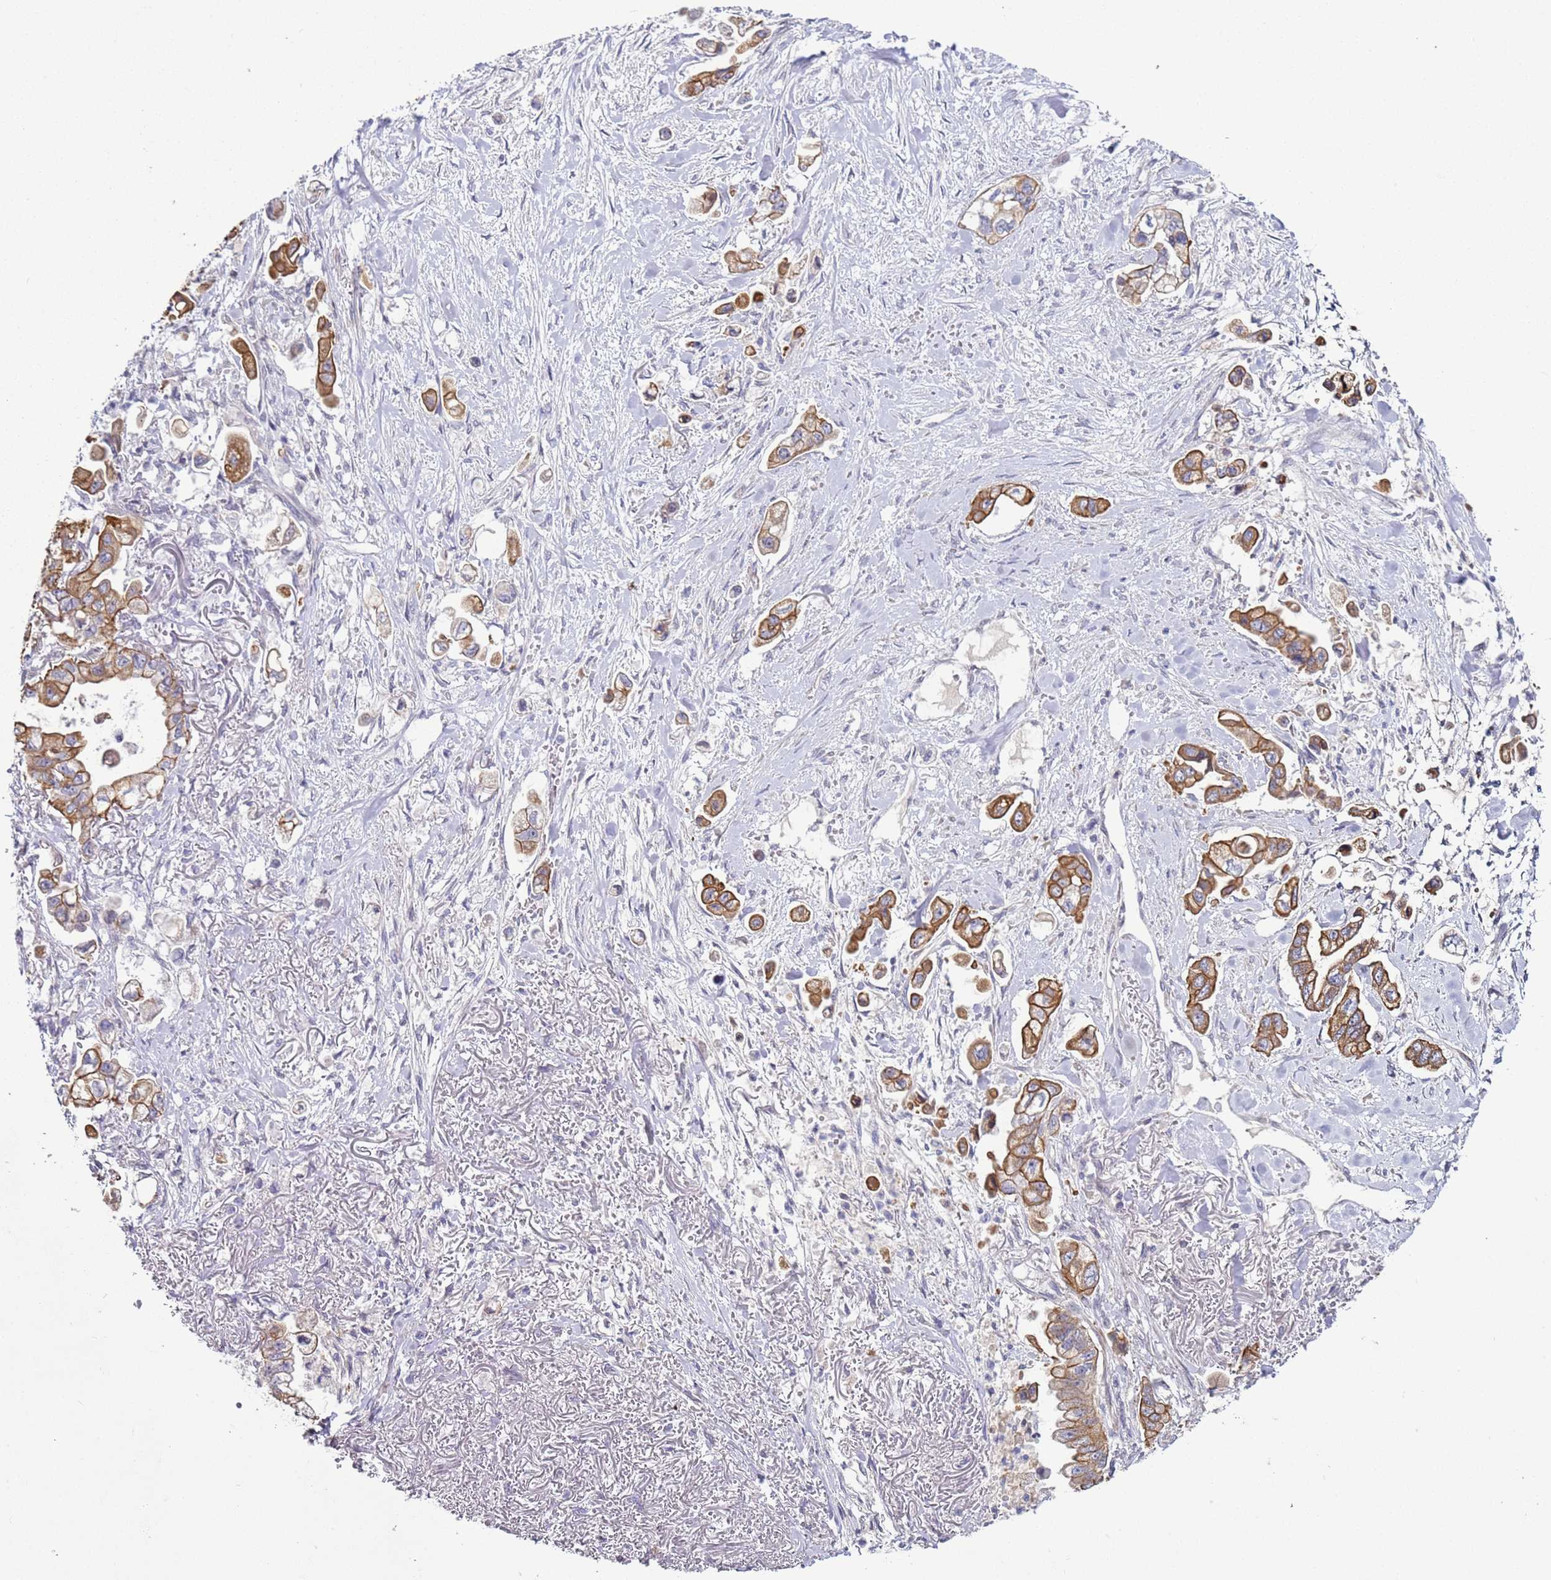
{"staining": {"intensity": "strong", "quantity": ">75%", "location": "cytoplasmic/membranous"}, "tissue": "stomach cancer", "cell_type": "Tumor cells", "image_type": "cancer", "snomed": [{"axis": "morphology", "description": "Adenocarcinoma, NOS"}, {"axis": "topography", "description": "Stomach"}], "caption": "The image shows immunohistochemical staining of stomach cancer (adenocarcinoma). There is strong cytoplasmic/membranous positivity is appreciated in about >75% of tumor cells. The protein is shown in brown color, while the nuclei are stained blue.", "gene": "NPAP1", "patient": {"sex": "male", "age": 62}}